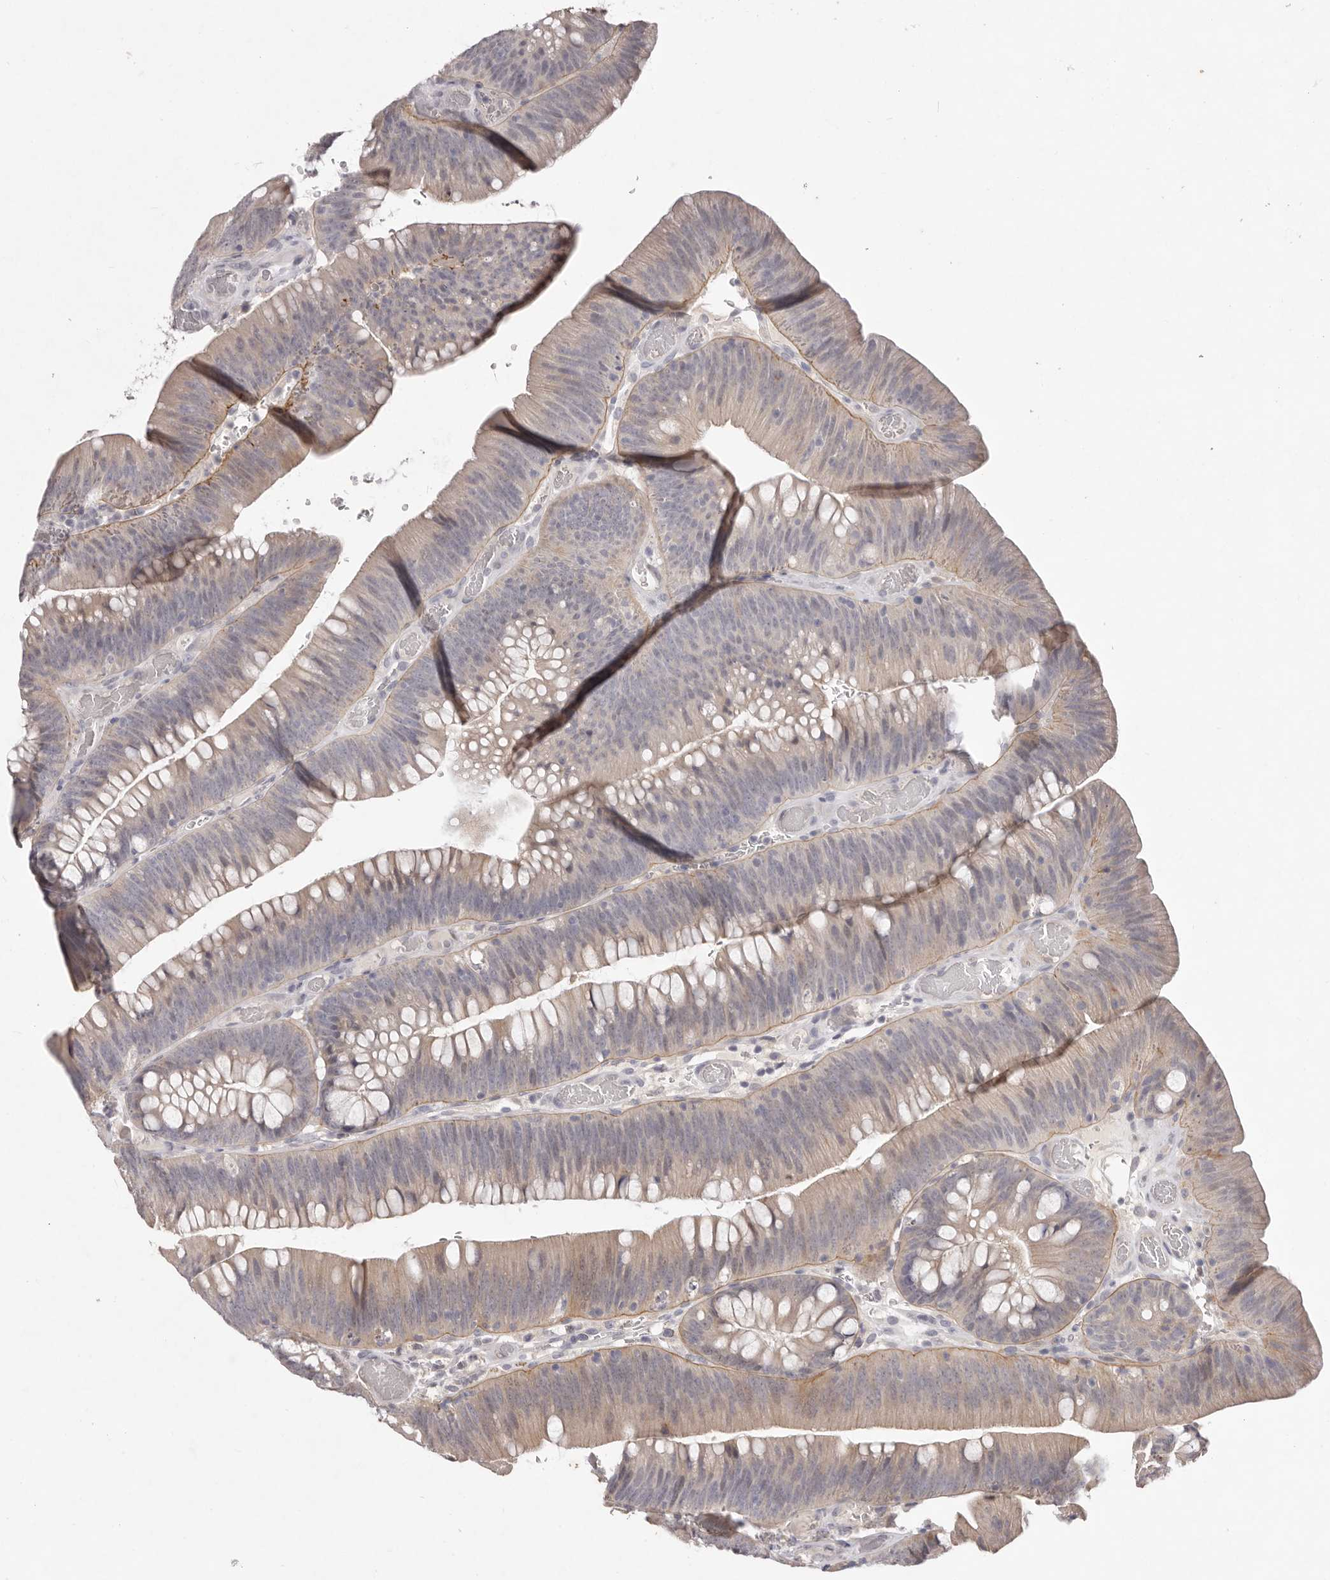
{"staining": {"intensity": "weak", "quantity": "25%-75%", "location": "cytoplasmic/membranous"}, "tissue": "colorectal cancer", "cell_type": "Tumor cells", "image_type": "cancer", "snomed": [{"axis": "morphology", "description": "Normal tissue, NOS"}, {"axis": "topography", "description": "Colon"}], "caption": "Protein analysis of colorectal cancer tissue shows weak cytoplasmic/membranous expression in approximately 25%-75% of tumor cells.", "gene": "GARNL3", "patient": {"sex": "female", "age": 82}}